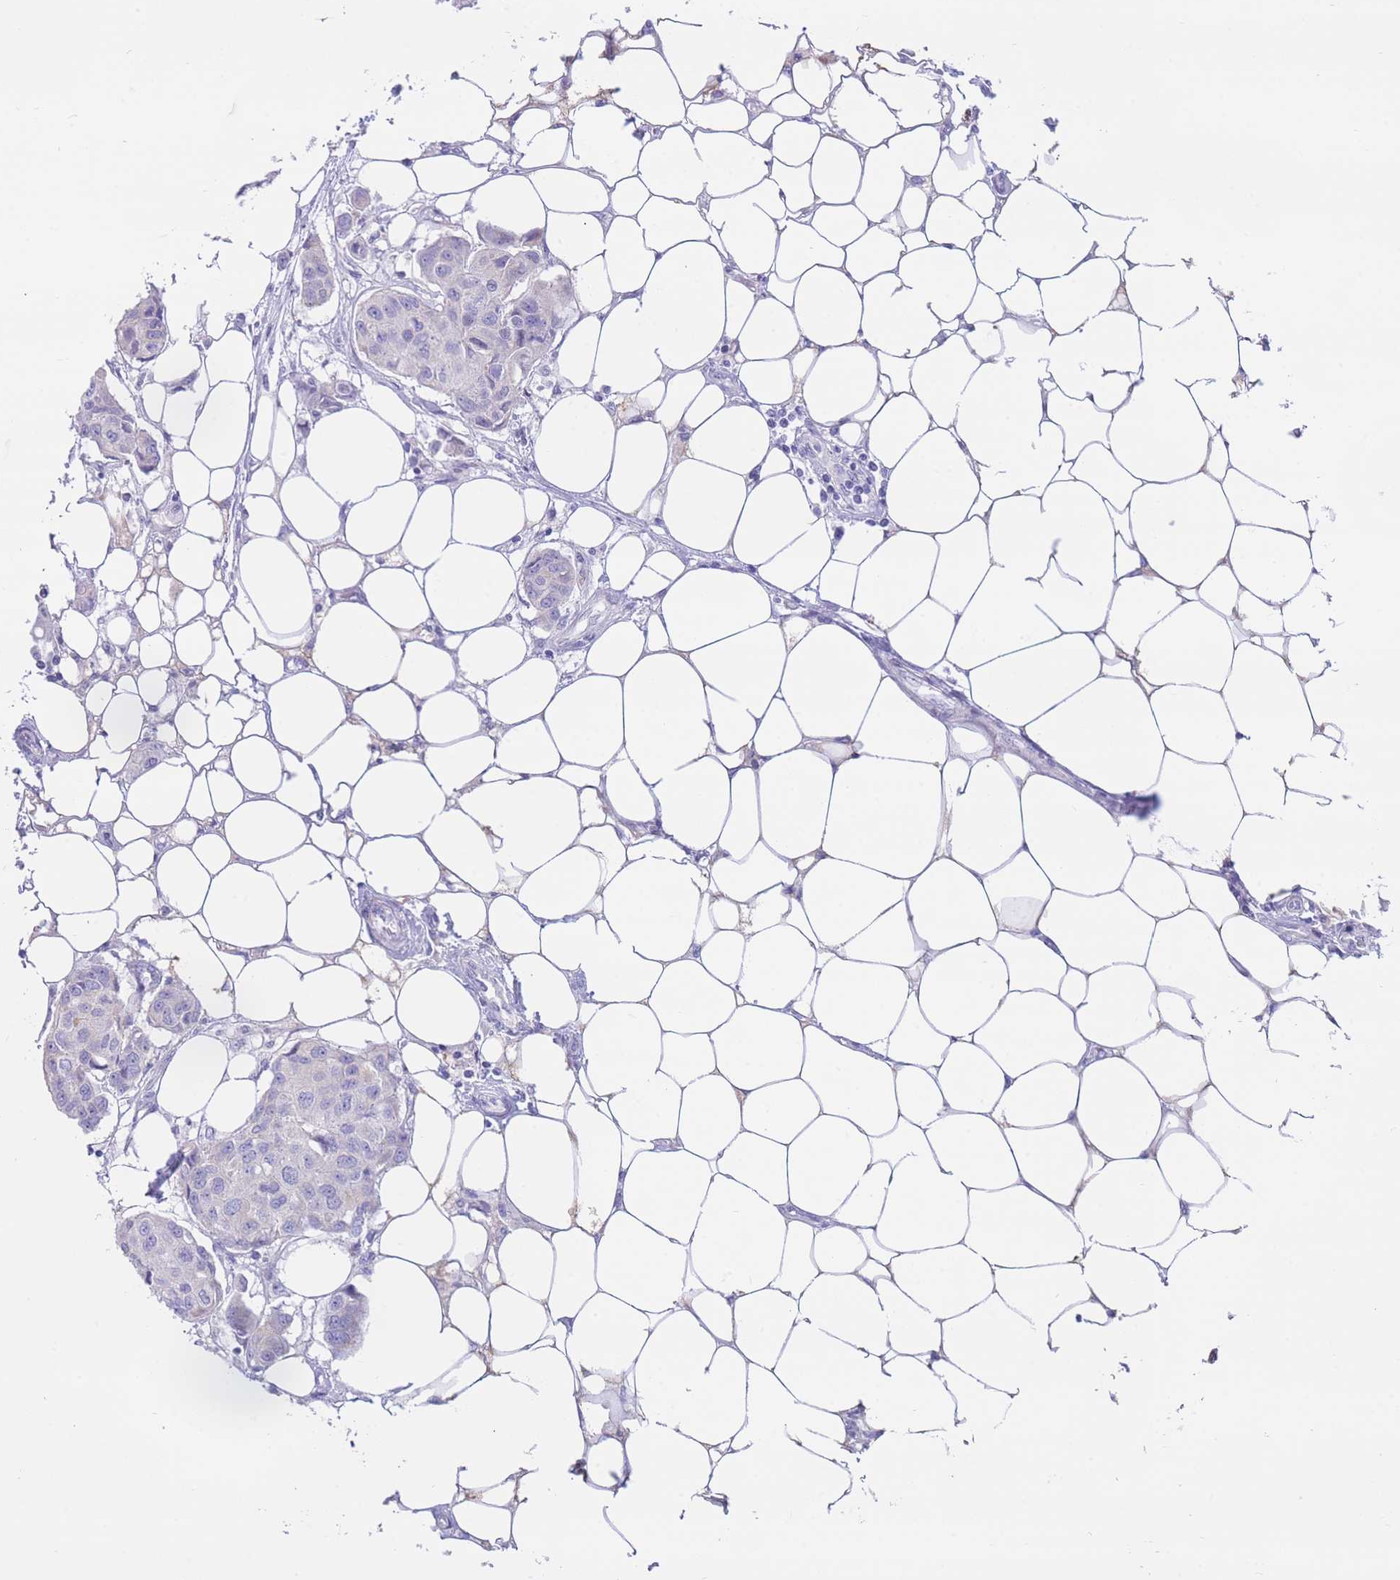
{"staining": {"intensity": "negative", "quantity": "none", "location": "none"}, "tissue": "breast cancer", "cell_type": "Tumor cells", "image_type": "cancer", "snomed": [{"axis": "morphology", "description": "Duct carcinoma"}, {"axis": "topography", "description": "Breast"}, {"axis": "topography", "description": "Lymph node"}], "caption": "The histopathology image exhibits no significant expression in tumor cells of breast cancer (intraductal carcinoma).", "gene": "RPL39L", "patient": {"sex": "female", "age": 80}}